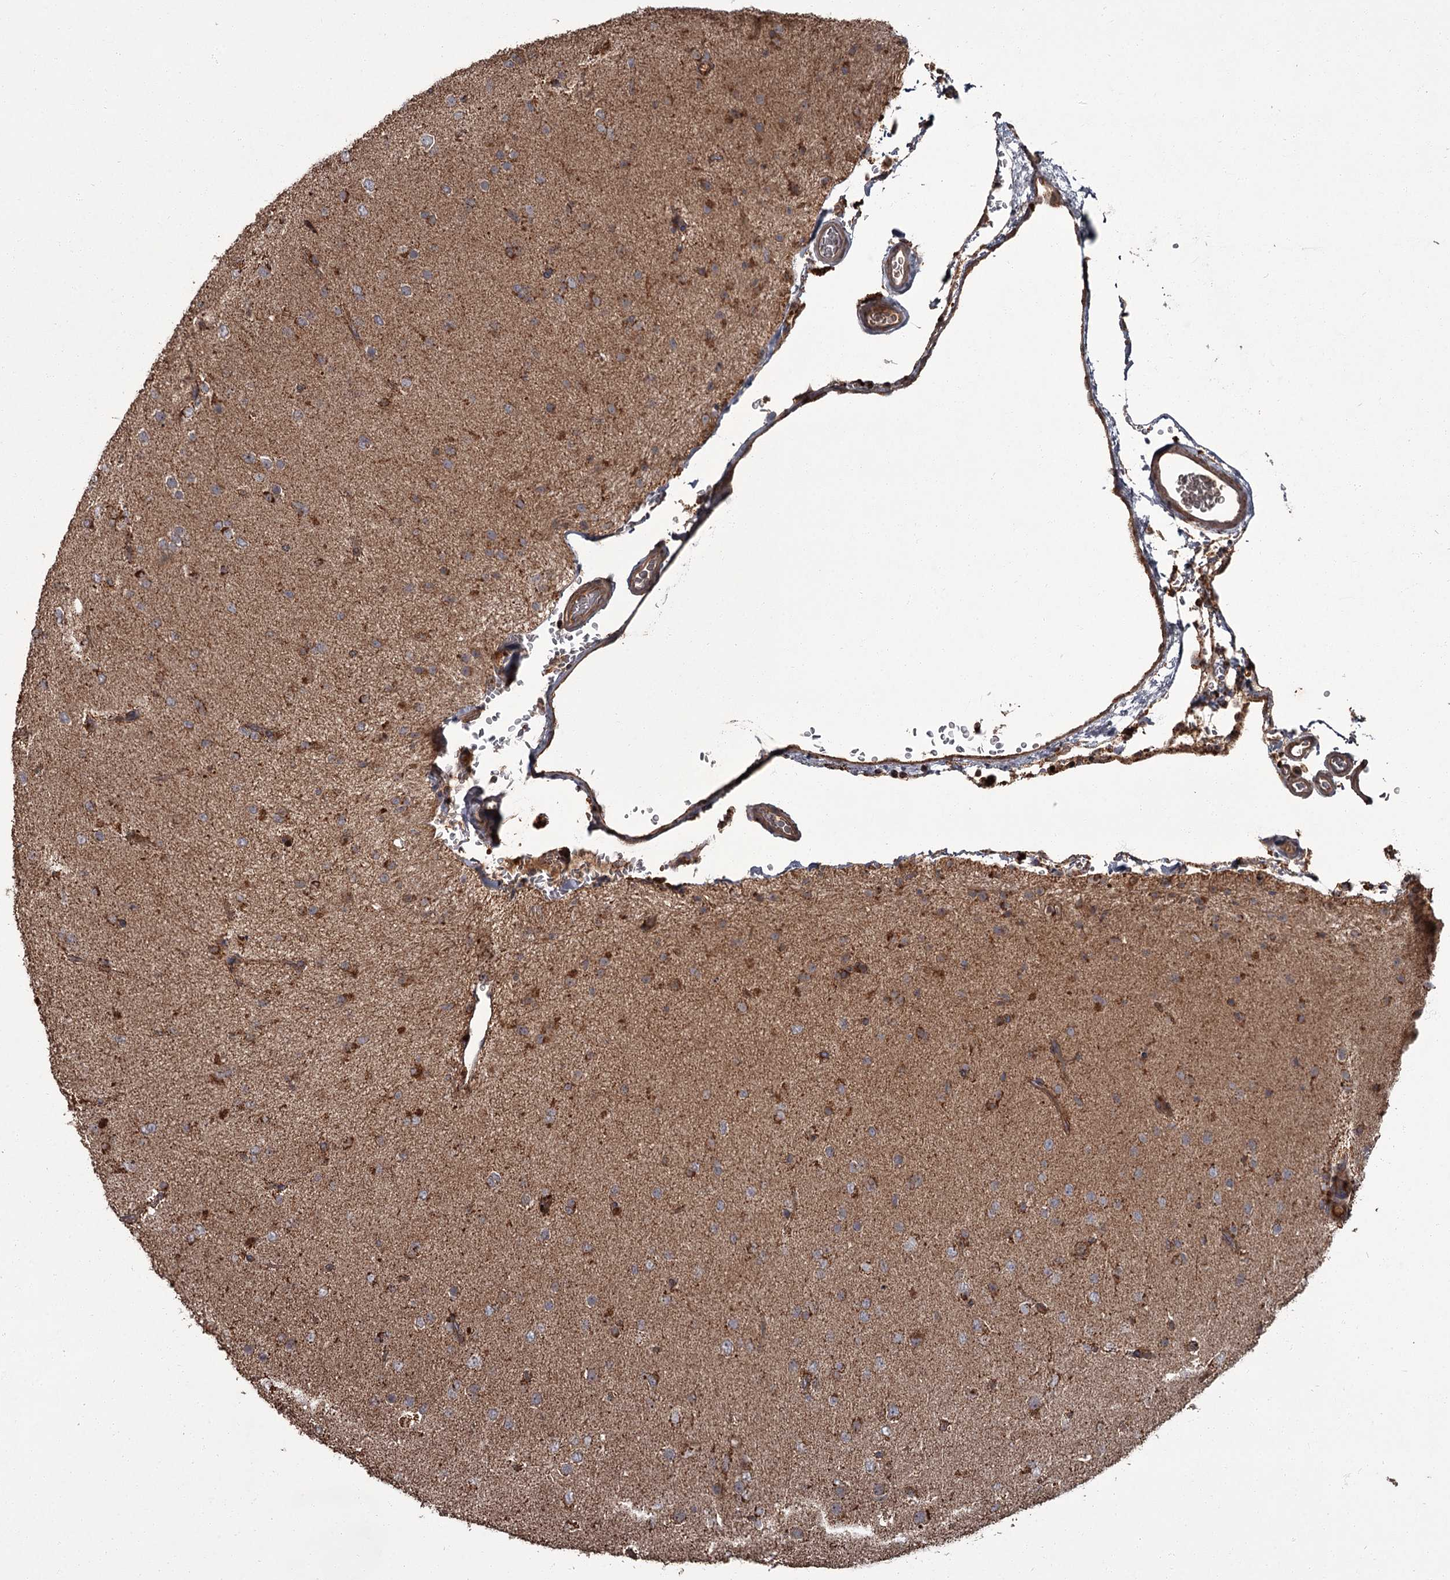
{"staining": {"intensity": "strong", "quantity": ">75%", "location": "cytoplasmic/membranous"}, "tissue": "glioma", "cell_type": "Tumor cells", "image_type": "cancer", "snomed": [{"axis": "morphology", "description": "Glioma, malignant, Low grade"}, {"axis": "topography", "description": "Brain"}], "caption": "Glioma stained with immunohistochemistry demonstrates strong cytoplasmic/membranous positivity in approximately >75% of tumor cells. Using DAB (brown) and hematoxylin (blue) stains, captured at high magnification using brightfield microscopy.", "gene": "THAP9", "patient": {"sex": "male", "age": 65}}